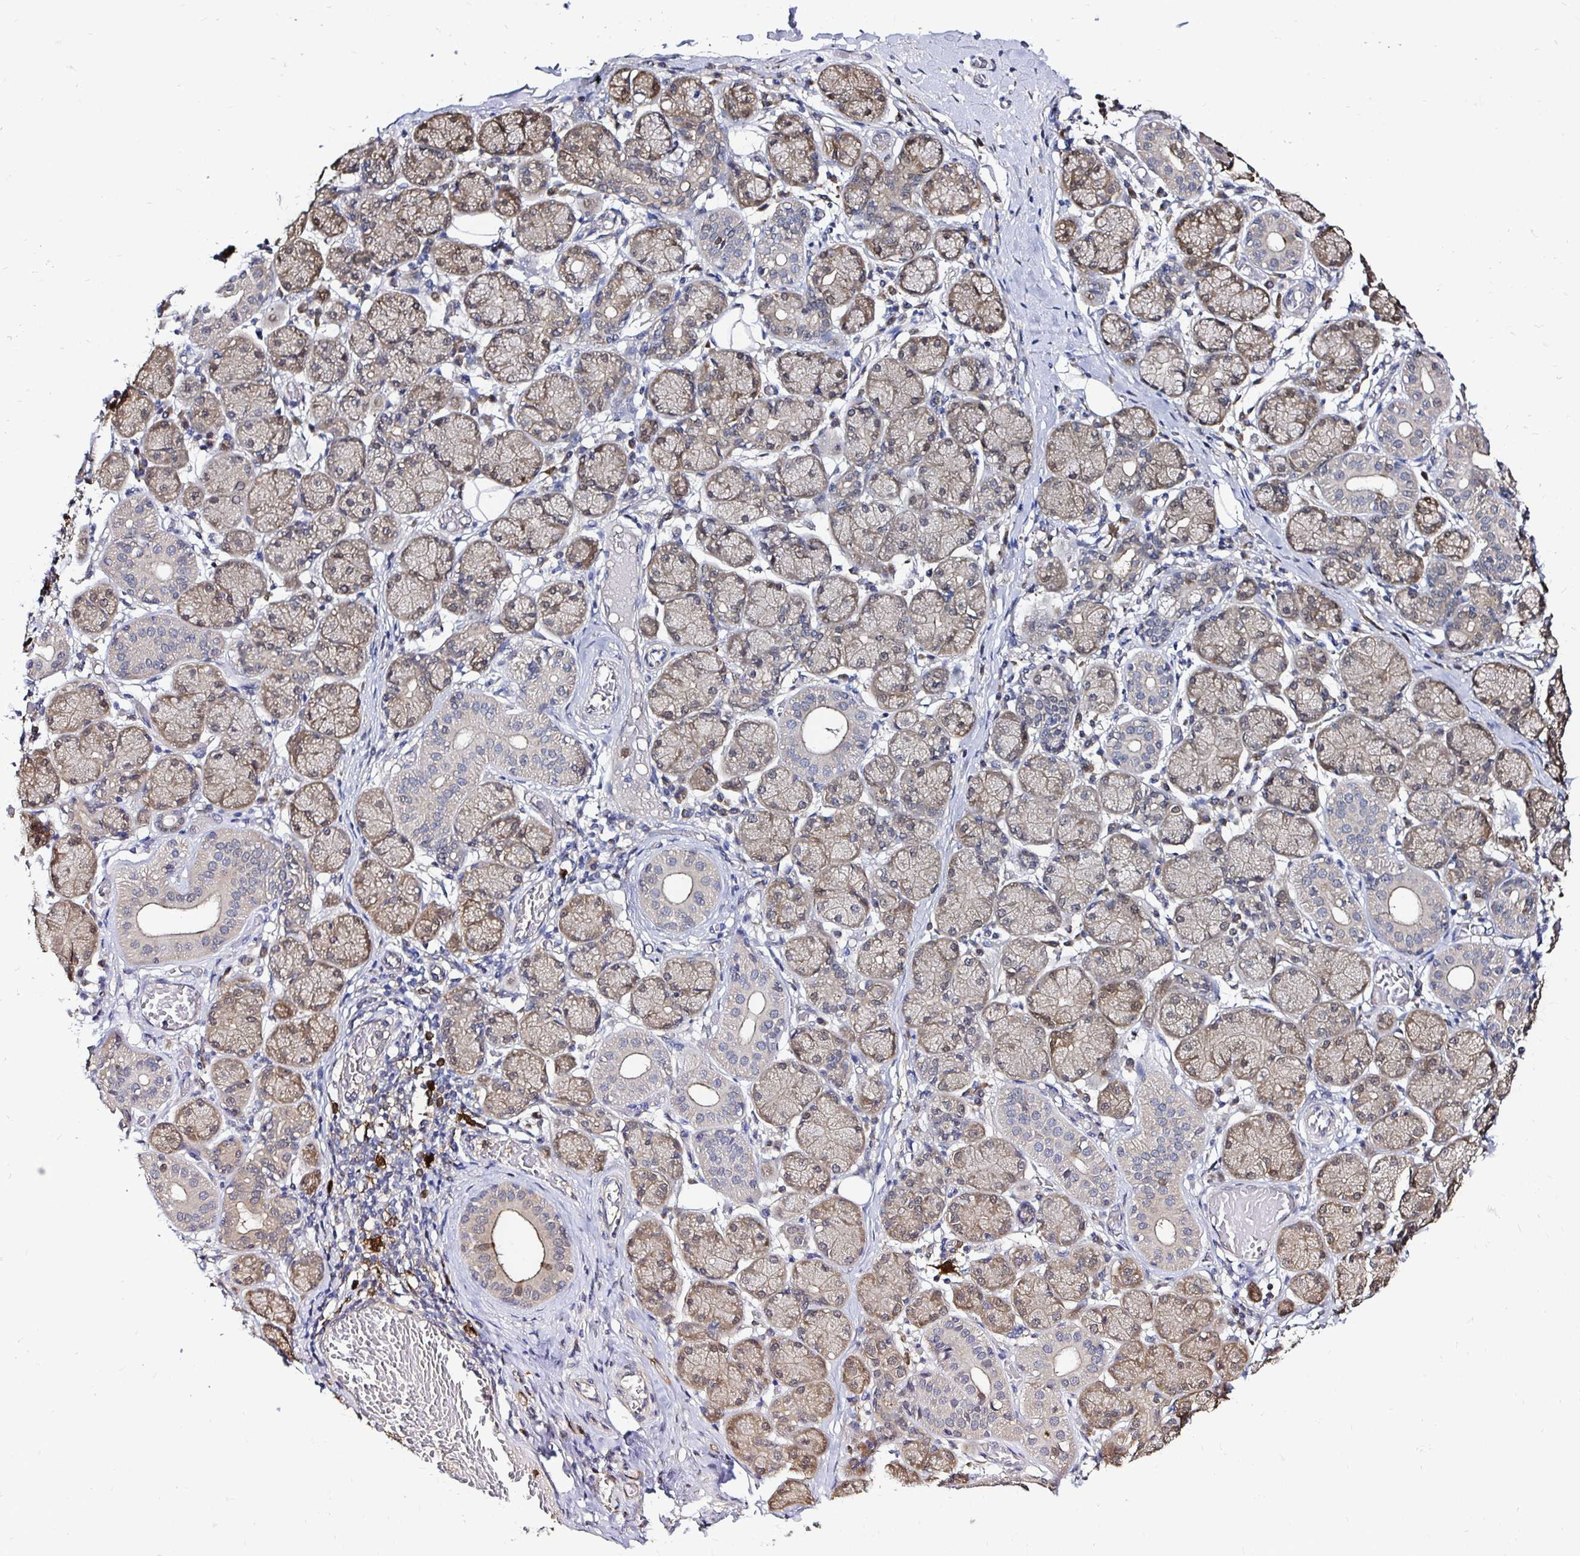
{"staining": {"intensity": "moderate", "quantity": "25%-75%", "location": "cytoplasmic/membranous,nuclear"}, "tissue": "salivary gland", "cell_type": "Glandular cells", "image_type": "normal", "snomed": [{"axis": "morphology", "description": "Normal tissue, NOS"}, {"axis": "topography", "description": "Salivary gland"}], "caption": "This photomicrograph shows normal salivary gland stained with immunohistochemistry (IHC) to label a protein in brown. The cytoplasmic/membranous,nuclear of glandular cells show moderate positivity for the protein. Nuclei are counter-stained blue.", "gene": "TXN", "patient": {"sex": "female", "age": 24}}